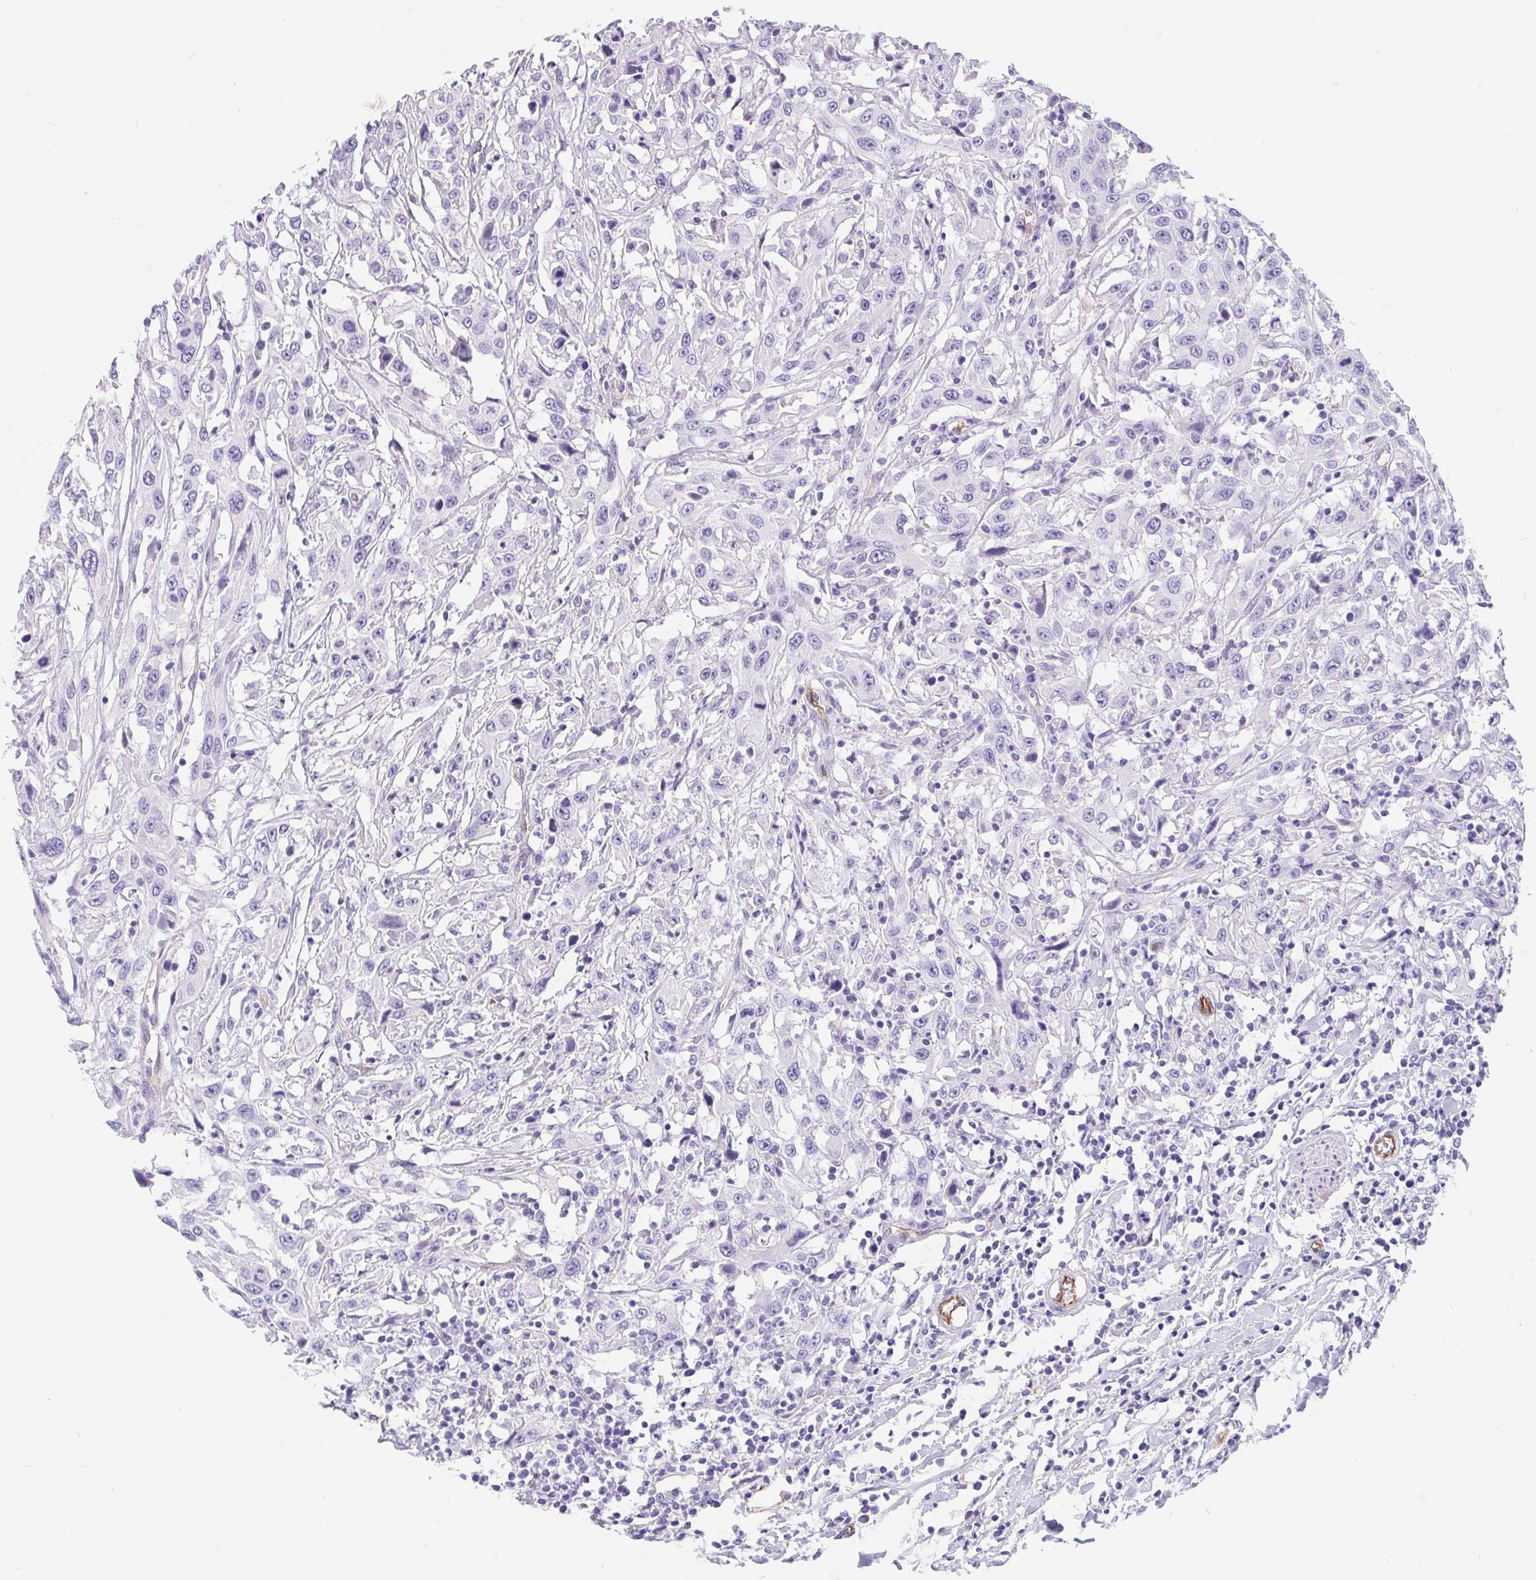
{"staining": {"intensity": "negative", "quantity": "none", "location": "none"}, "tissue": "urothelial cancer", "cell_type": "Tumor cells", "image_type": "cancer", "snomed": [{"axis": "morphology", "description": "Urothelial carcinoma, High grade"}, {"axis": "topography", "description": "Urinary bladder"}], "caption": "High-grade urothelial carcinoma stained for a protein using immunohistochemistry exhibits no expression tumor cells.", "gene": "LIMCH1", "patient": {"sex": "male", "age": 61}}